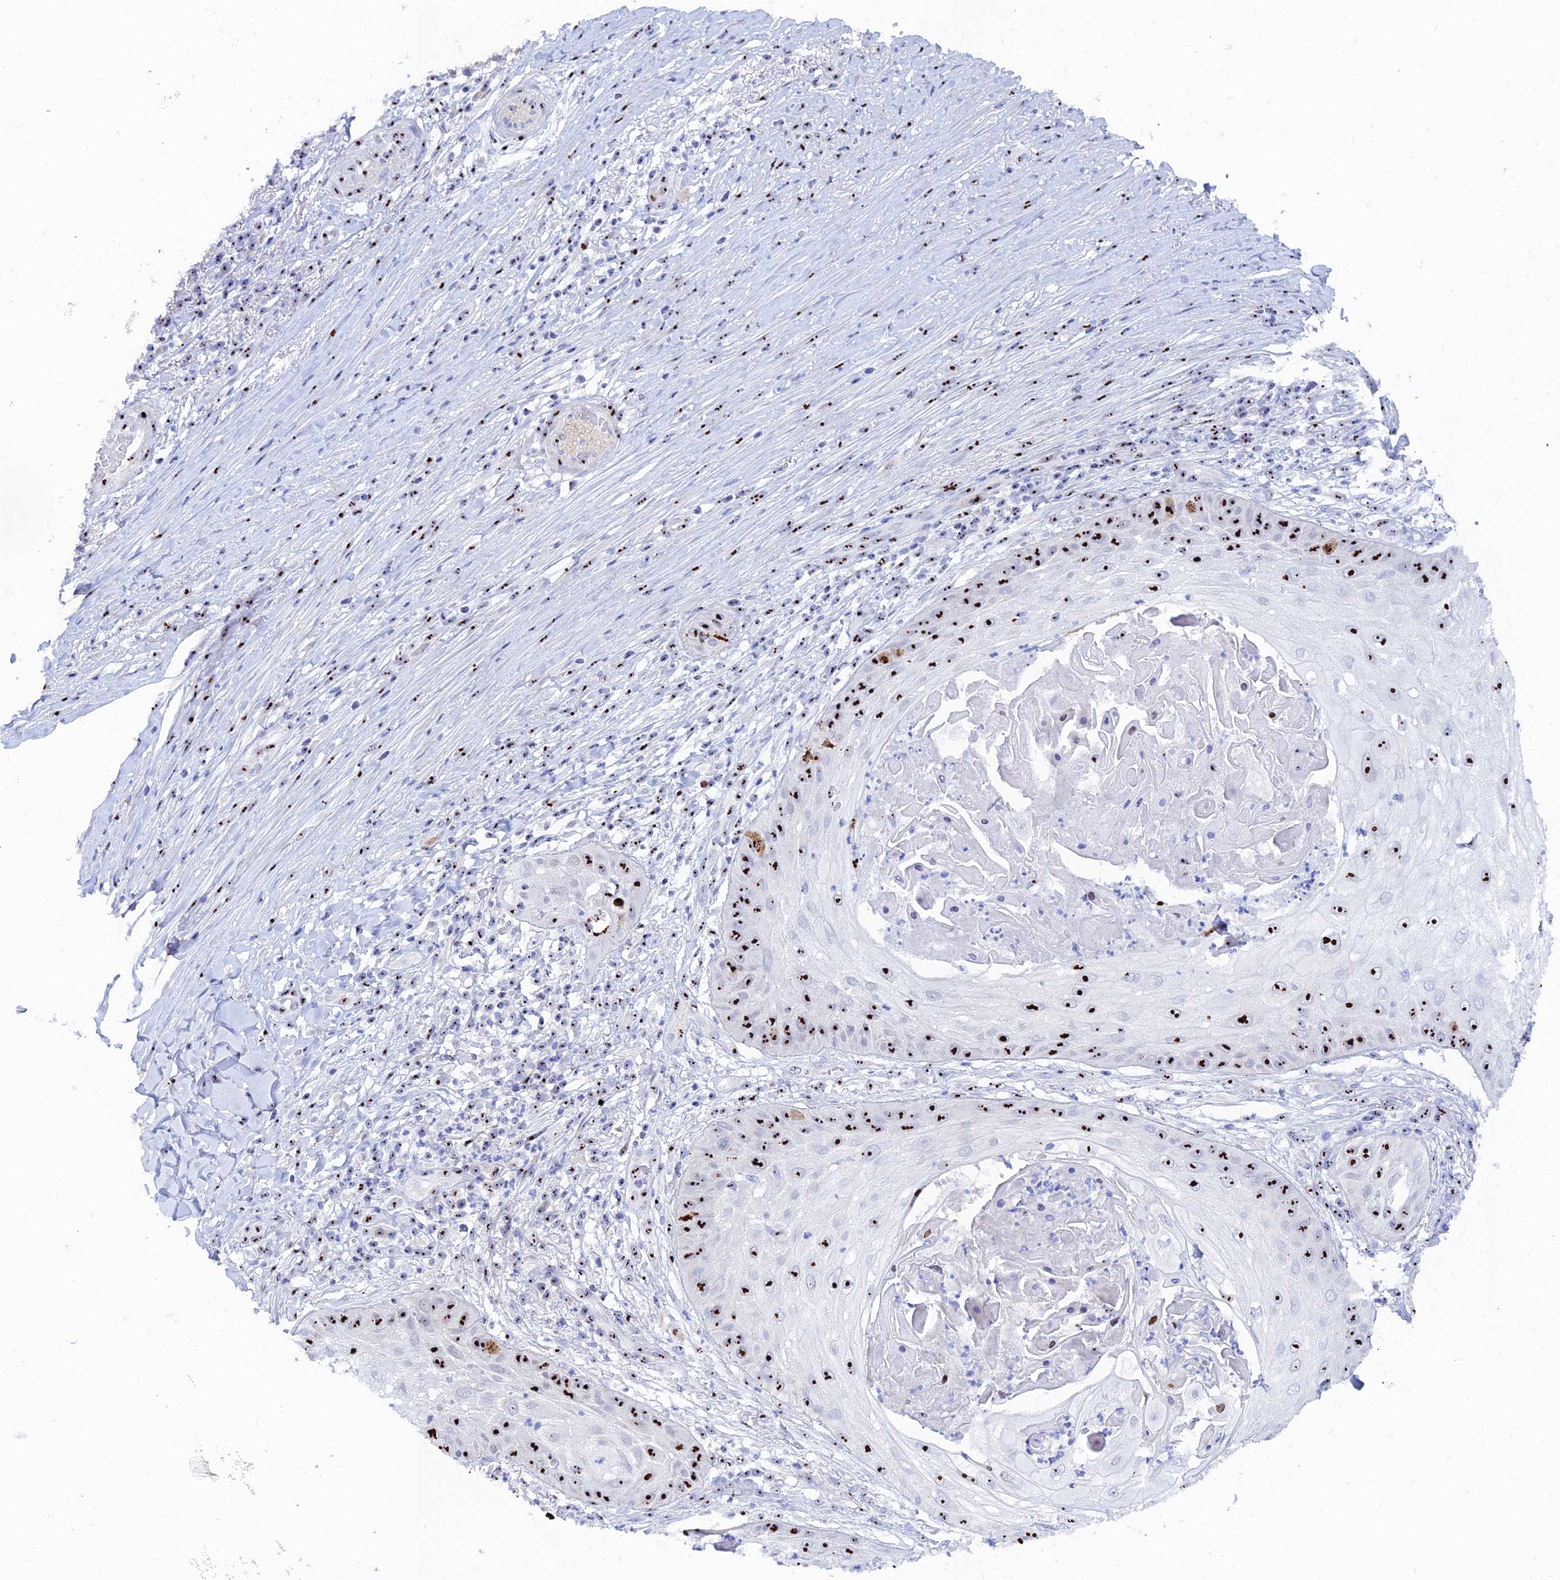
{"staining": {"intensity": "strong", "quantity": ">75%", "location": "nuclear"}, "tissue": "skin cancer", "cell_type": "Tumor cells", "image_type": "cancer", "snomed": [{"axis": "morphology", "description": "Squamous cell carcinoma, NOS"}, {"axis": "topography", "description": "Skin"}], "caption": "Protein analysis of skin cancer tissue shows strong nuclear staining in approximately >75% of tumor cells.", "gene": "RSL1D1", "patient": {"sex": "male", "age": 70}}